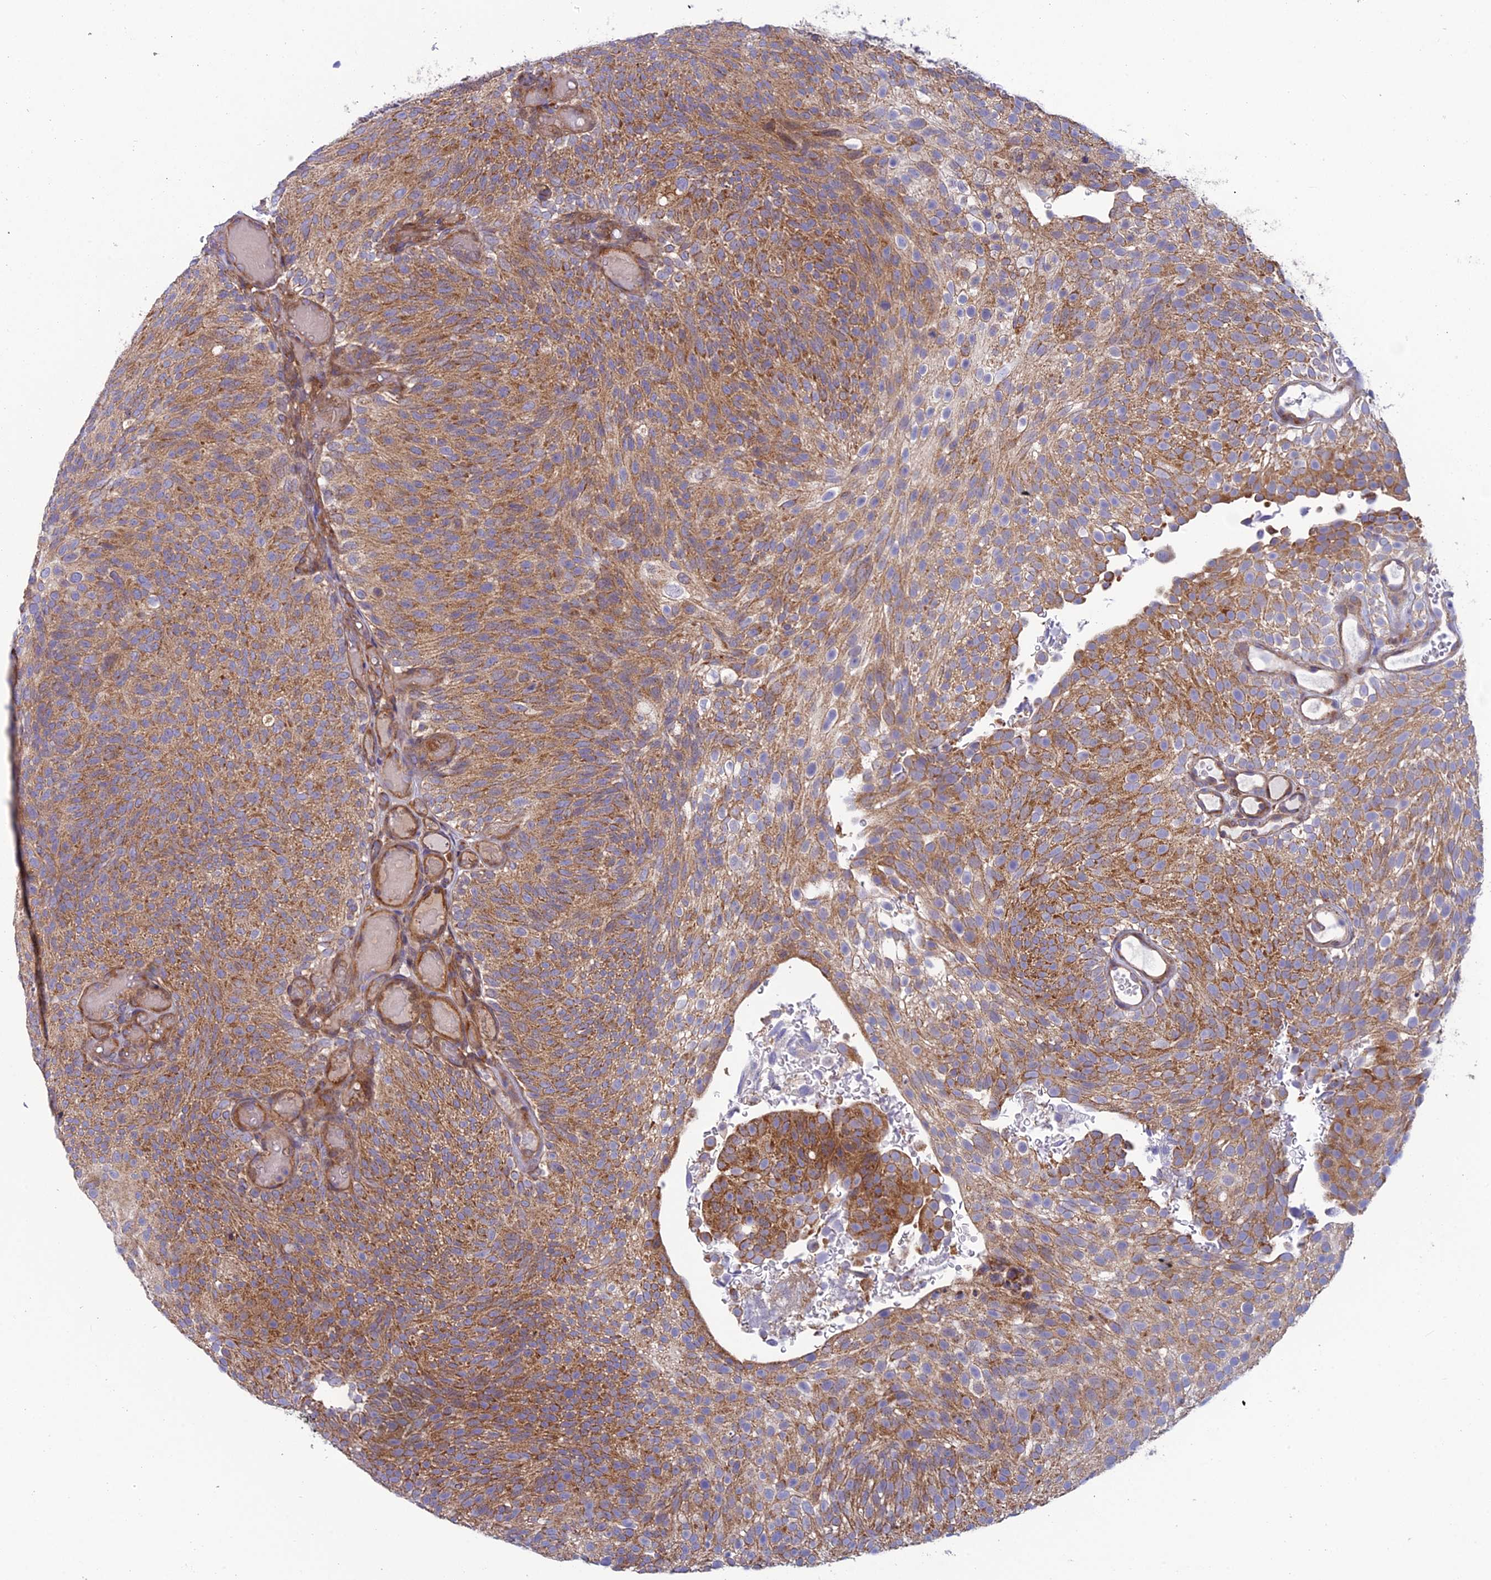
{"staining": {"intensity": "moderate", "quantity": ">75%", "location": "cytoplasmic/membranous"}, "tissue": "urothelial cancer", "cell_type": "Tumor cells", "image_type": "cancer", "snomed": [{"axis": "morphology", "description": "Urothelial carcinoma, Low grade"}, {"axis": "topography", "description": "Urinary bladder"}], "caption": "Urothelial carcinoma (low-grade) tissue displays moderate cytoplasmic/membranous staining in approximately >75% of tumor cells, visualized by immunohistochemistry. (DAB (3,3'-diaminobenzidine) = brown stain, brightfield microscopy at high magnification).", "gene": "BLTP2", "patient": {"sex": "male", "age": 78}}